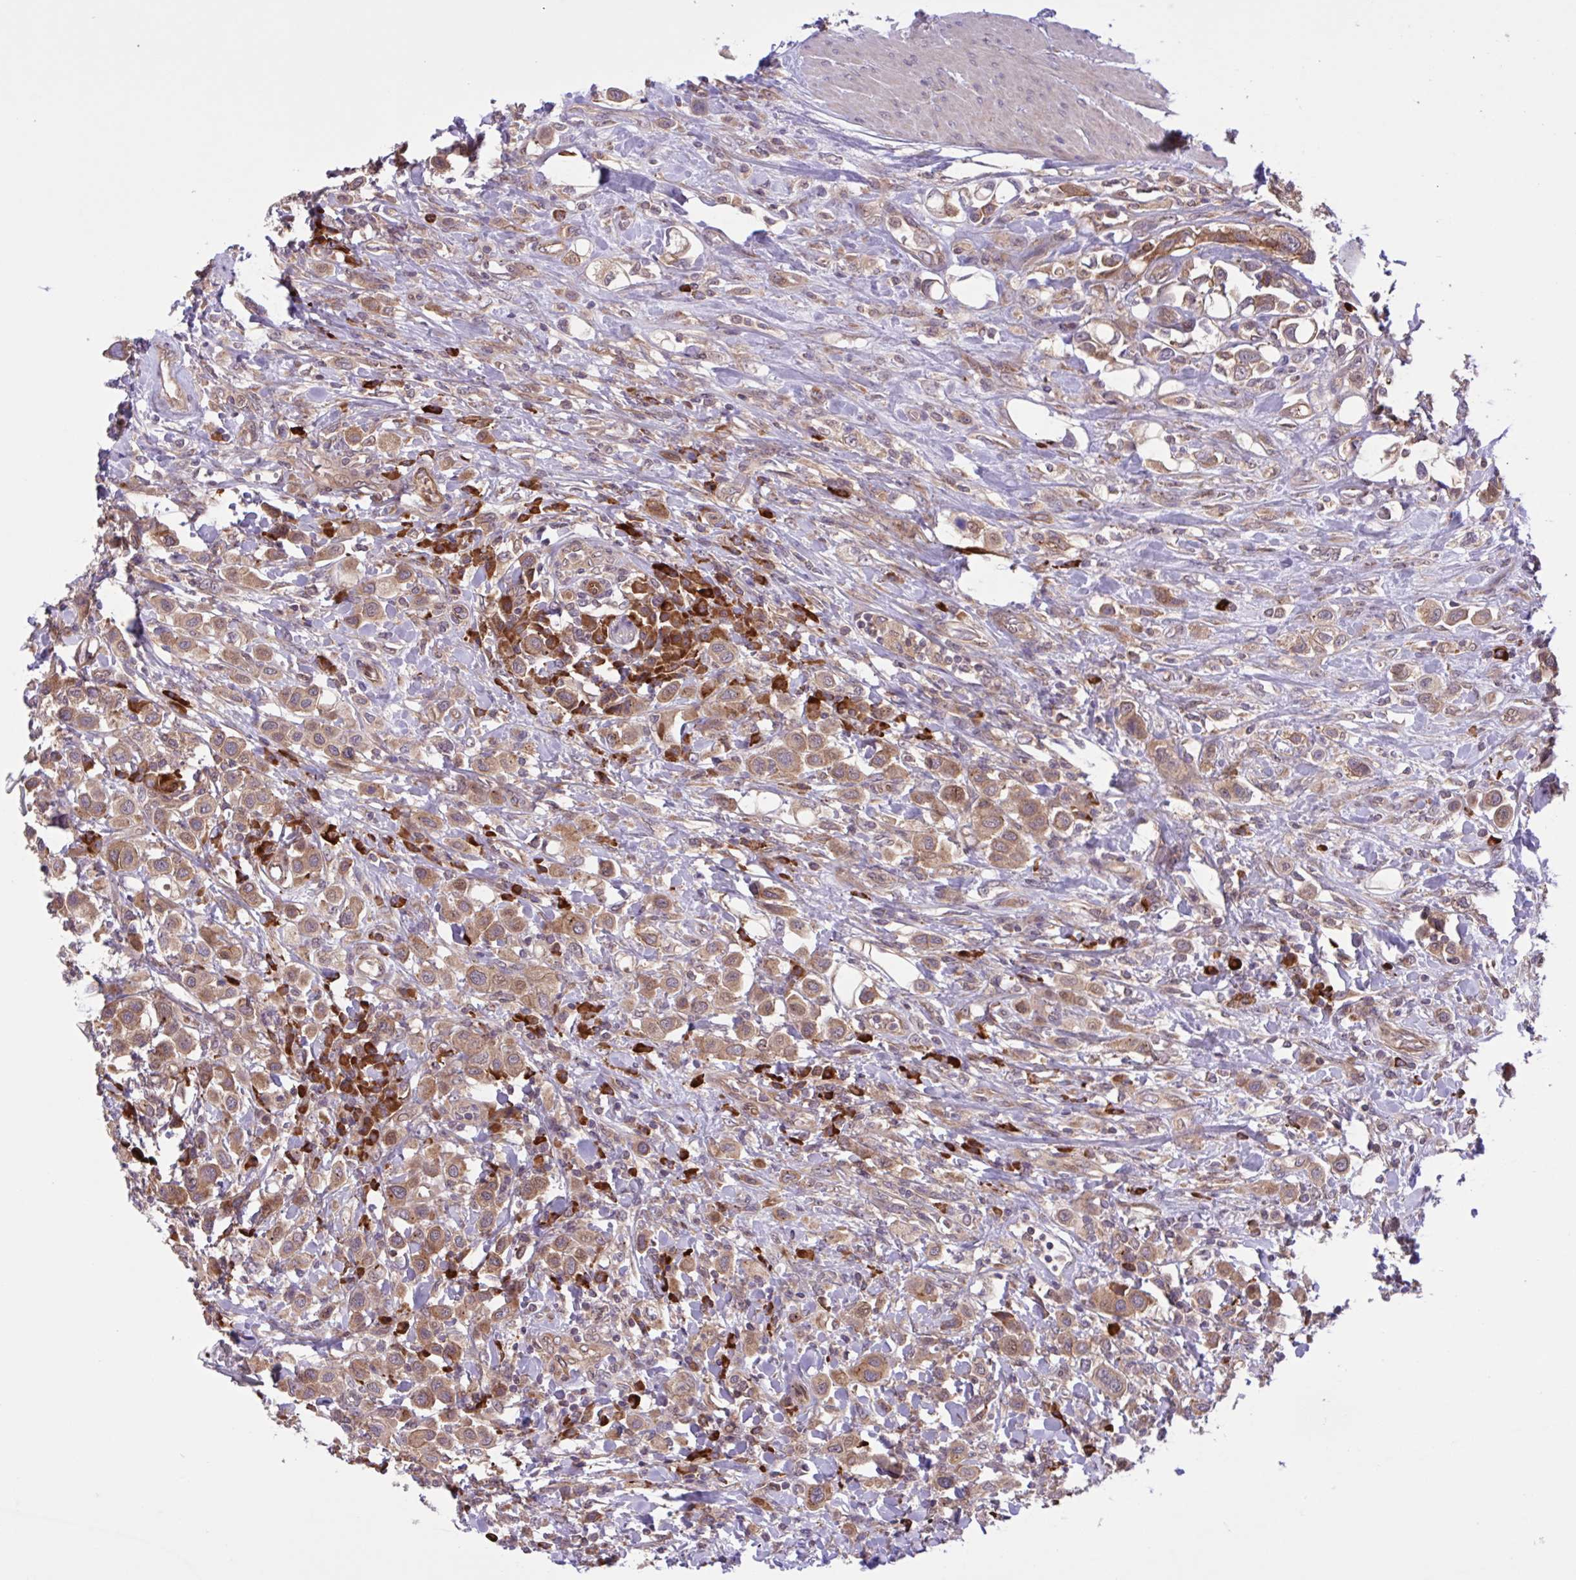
{"staining": {"intensity": "moderate", "quantity": ">75%", "location": "cytoplasmic/membranous"}, "tissue": "urothelial cancer", "cell_type": "Tumor cells", "image_type": "cancer", "snomed": [{"axis": "morphology", "description": "Urothelial carcinoma, High grade"}, {"axis": "topography", "description": "Urinary bladder"}], "caption": "Urothelial cancer stained with a brown dye reveals moderate cytoplasmic/membranous positive staining in about >75% of tumor cells.", "gene": "INTS10", "patient": {"sex": "male", "age": 50}}